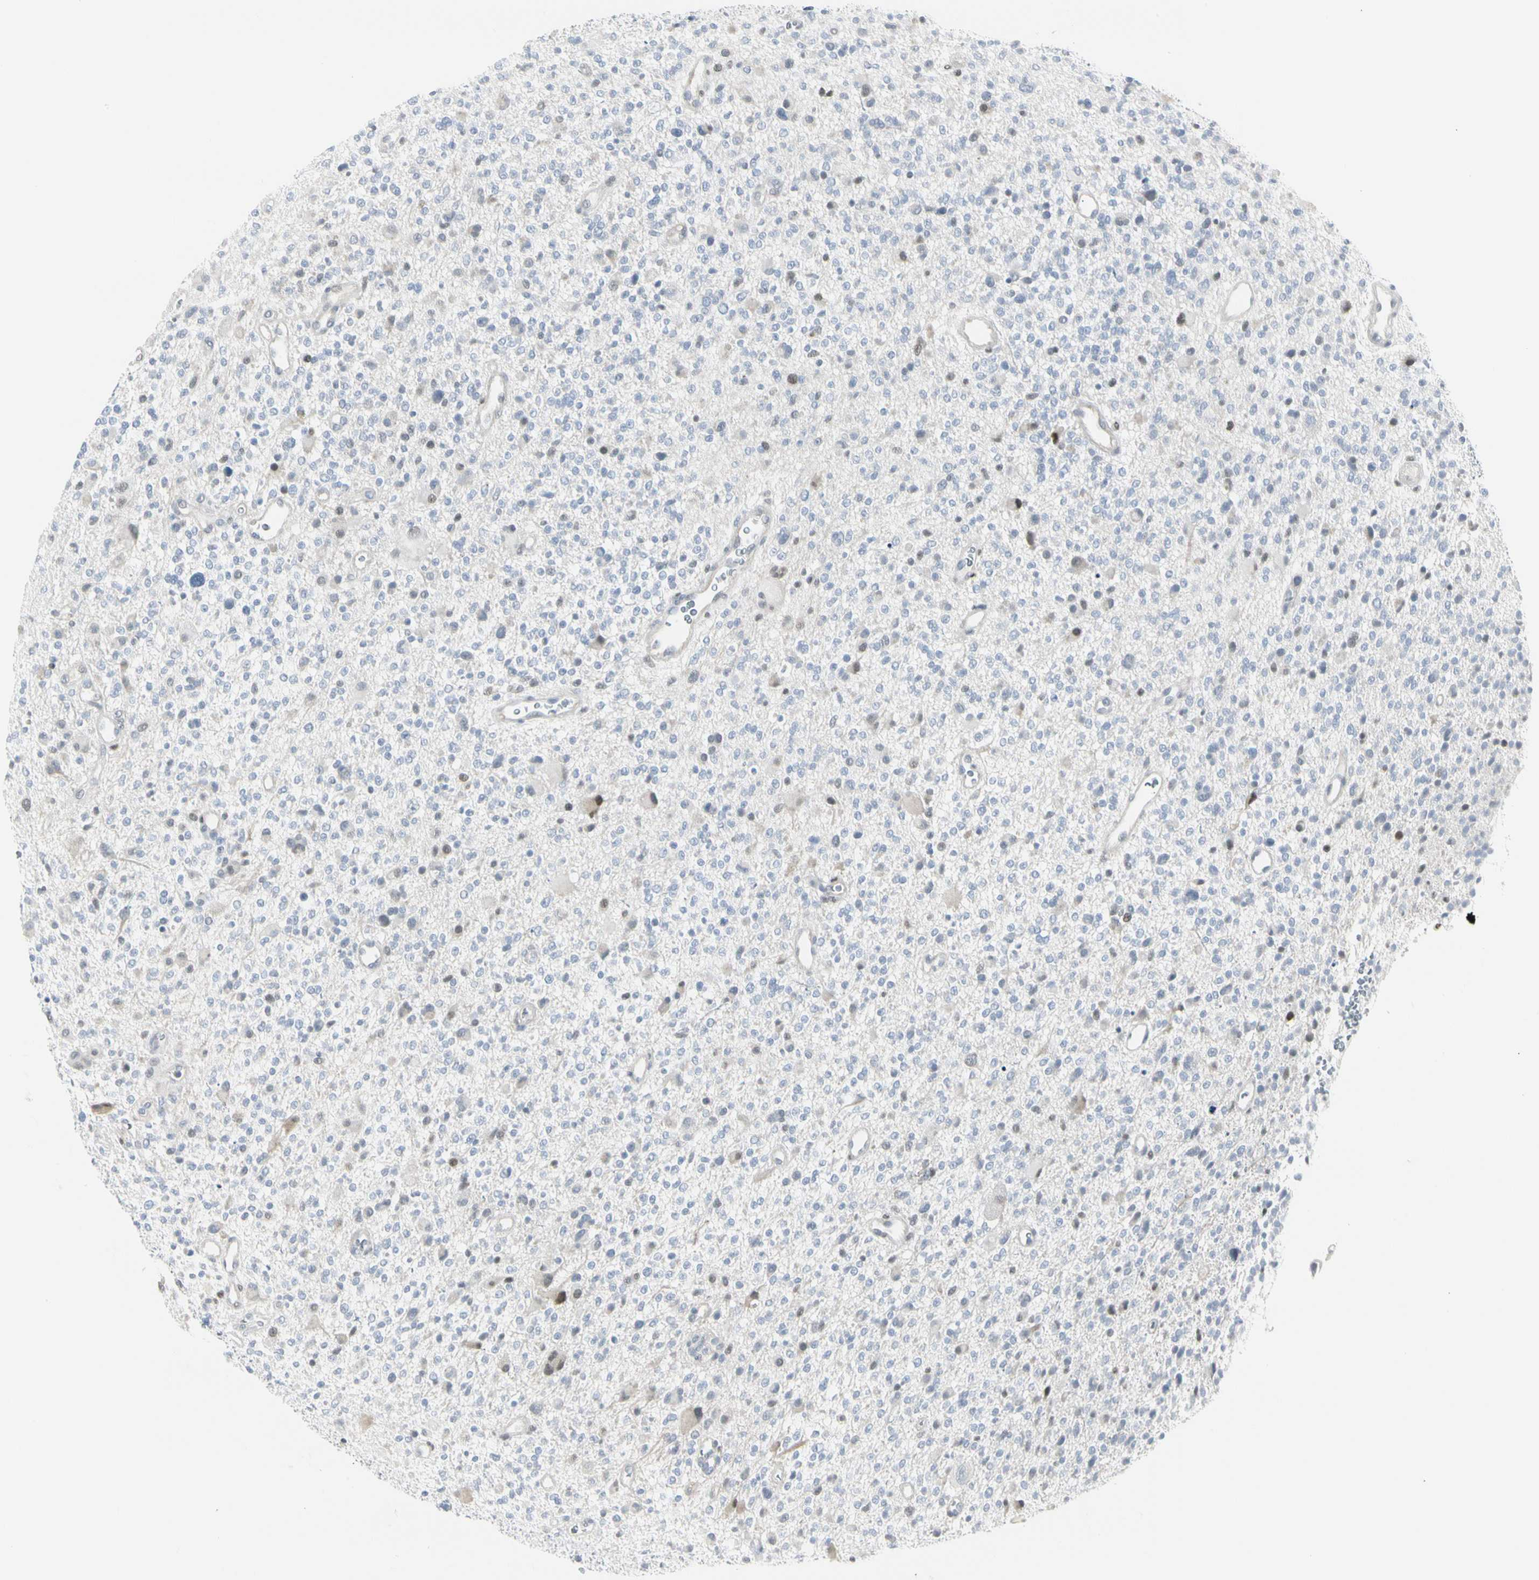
{"staining": {"intensity": "moderate", "quantity": "<25%", "location": "nuclear"}, "tissue": "glioma", "cell_type": "Tumor cells", "image_type": "cancer", "snomed": [{"axis": "morphology", "description": "Glioma, malignant, High grade"}, {"axis": "topography", "description": "Brain"}], "caption": "A photomicrograph showing moderate nuclear staining in about <25% of tumor cells in glioma, as visualized by brown immunohistochemical staining.", "gene": "ZBTB7B", "patient": {"sex": "male", "age": 48}}